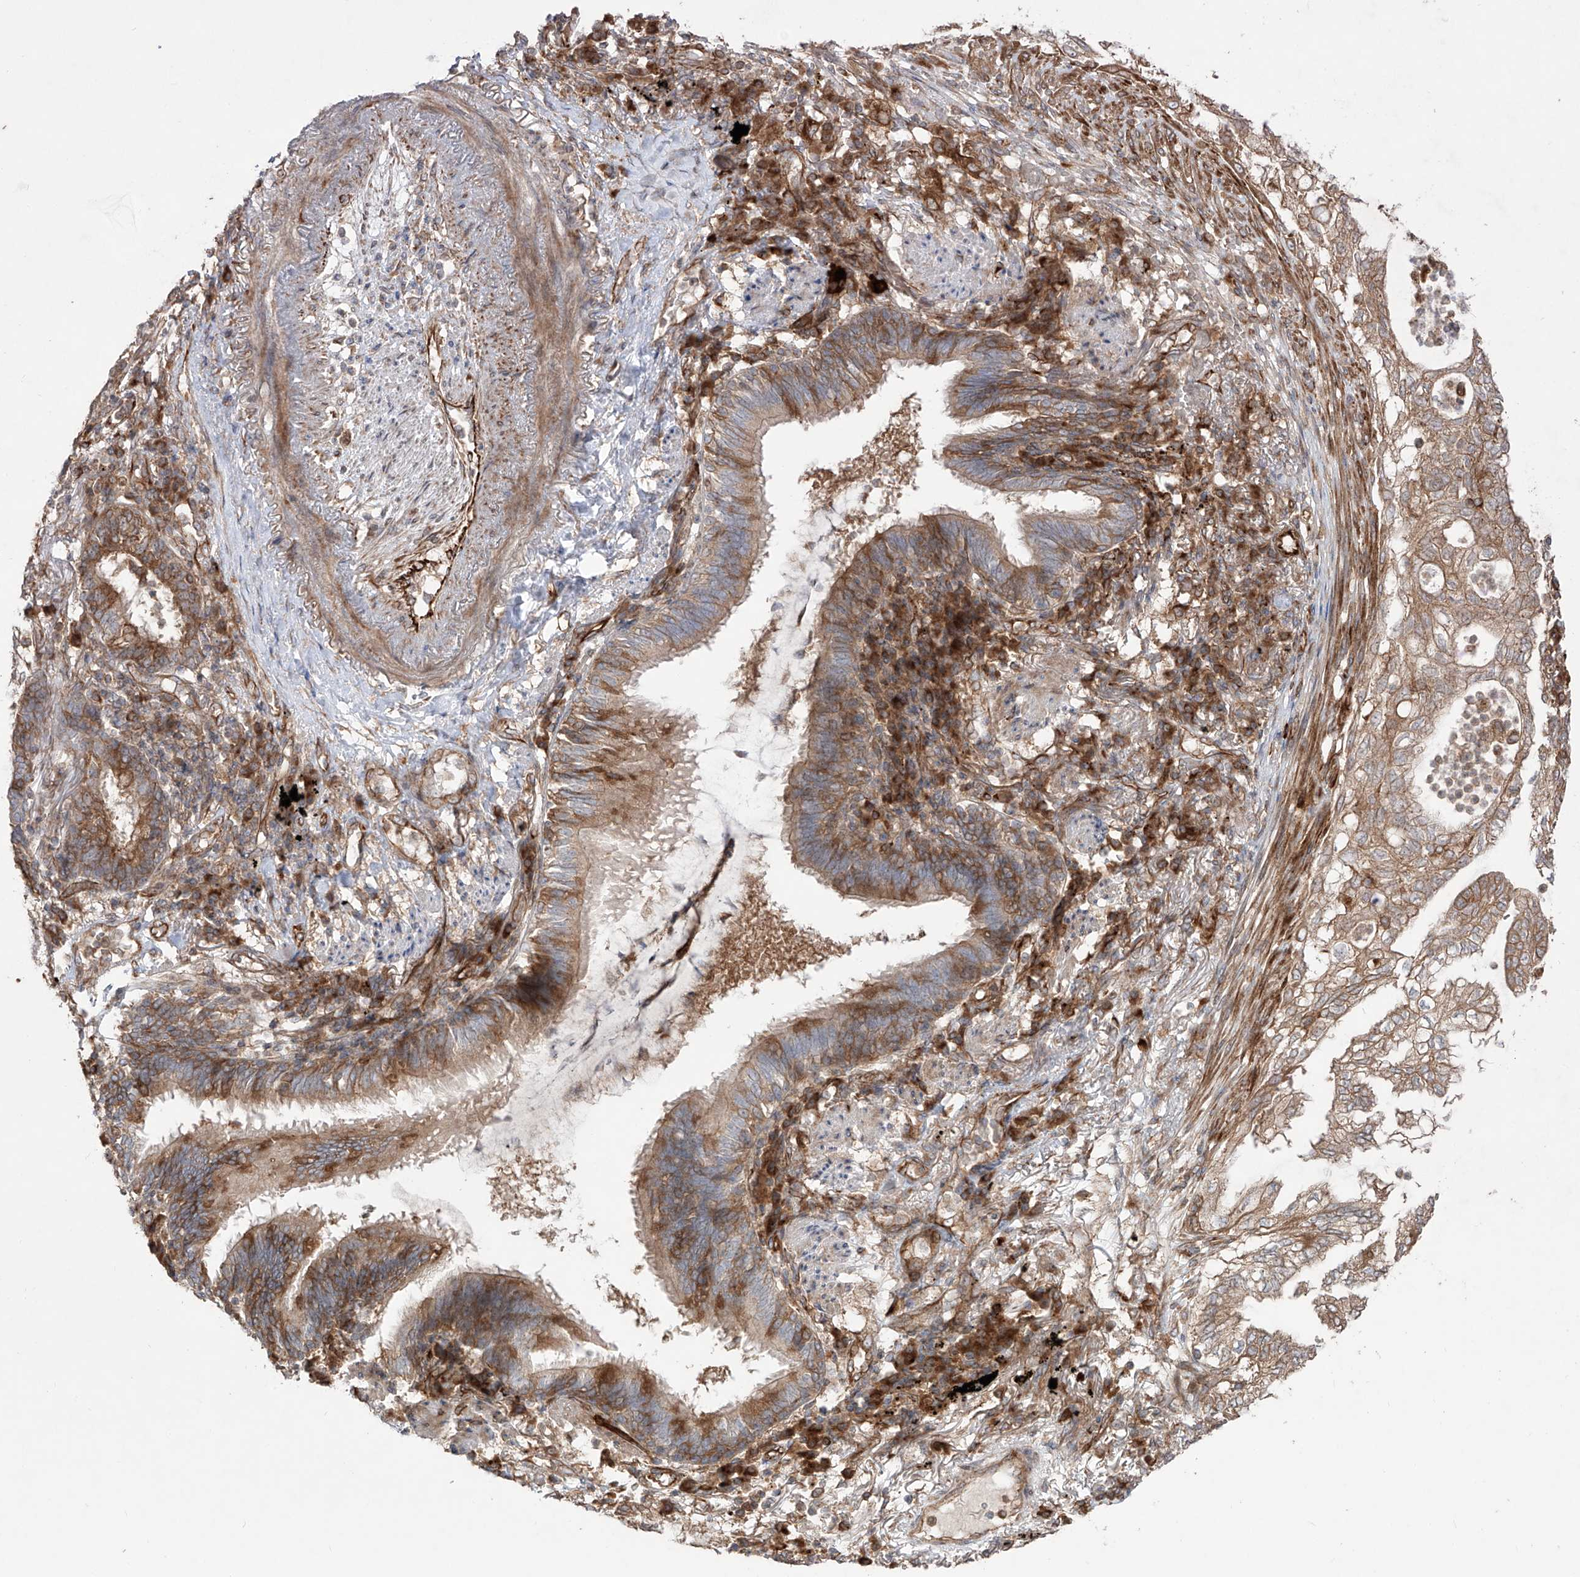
{"staining": {"intensity": "moderate", "quantity": ">75%", "location": "cytoplasmic/membranous"}, "tissue": "lung cancer", "cell_type": "Tumor cells", "image_type": "cancer", "snomed": [{"axis": "morphology", "description": "Adenocarcinoma, NOS"}, {"axis": "topography", "description": "Lung"}], "caption": "Moderate cytoplasmic/membranous staining is present in approximately >75% of tumor cells in lung cancer (adenocarcinoma).", "gene": "YKT6", "patient": {"sex": "female", "age": 70}}